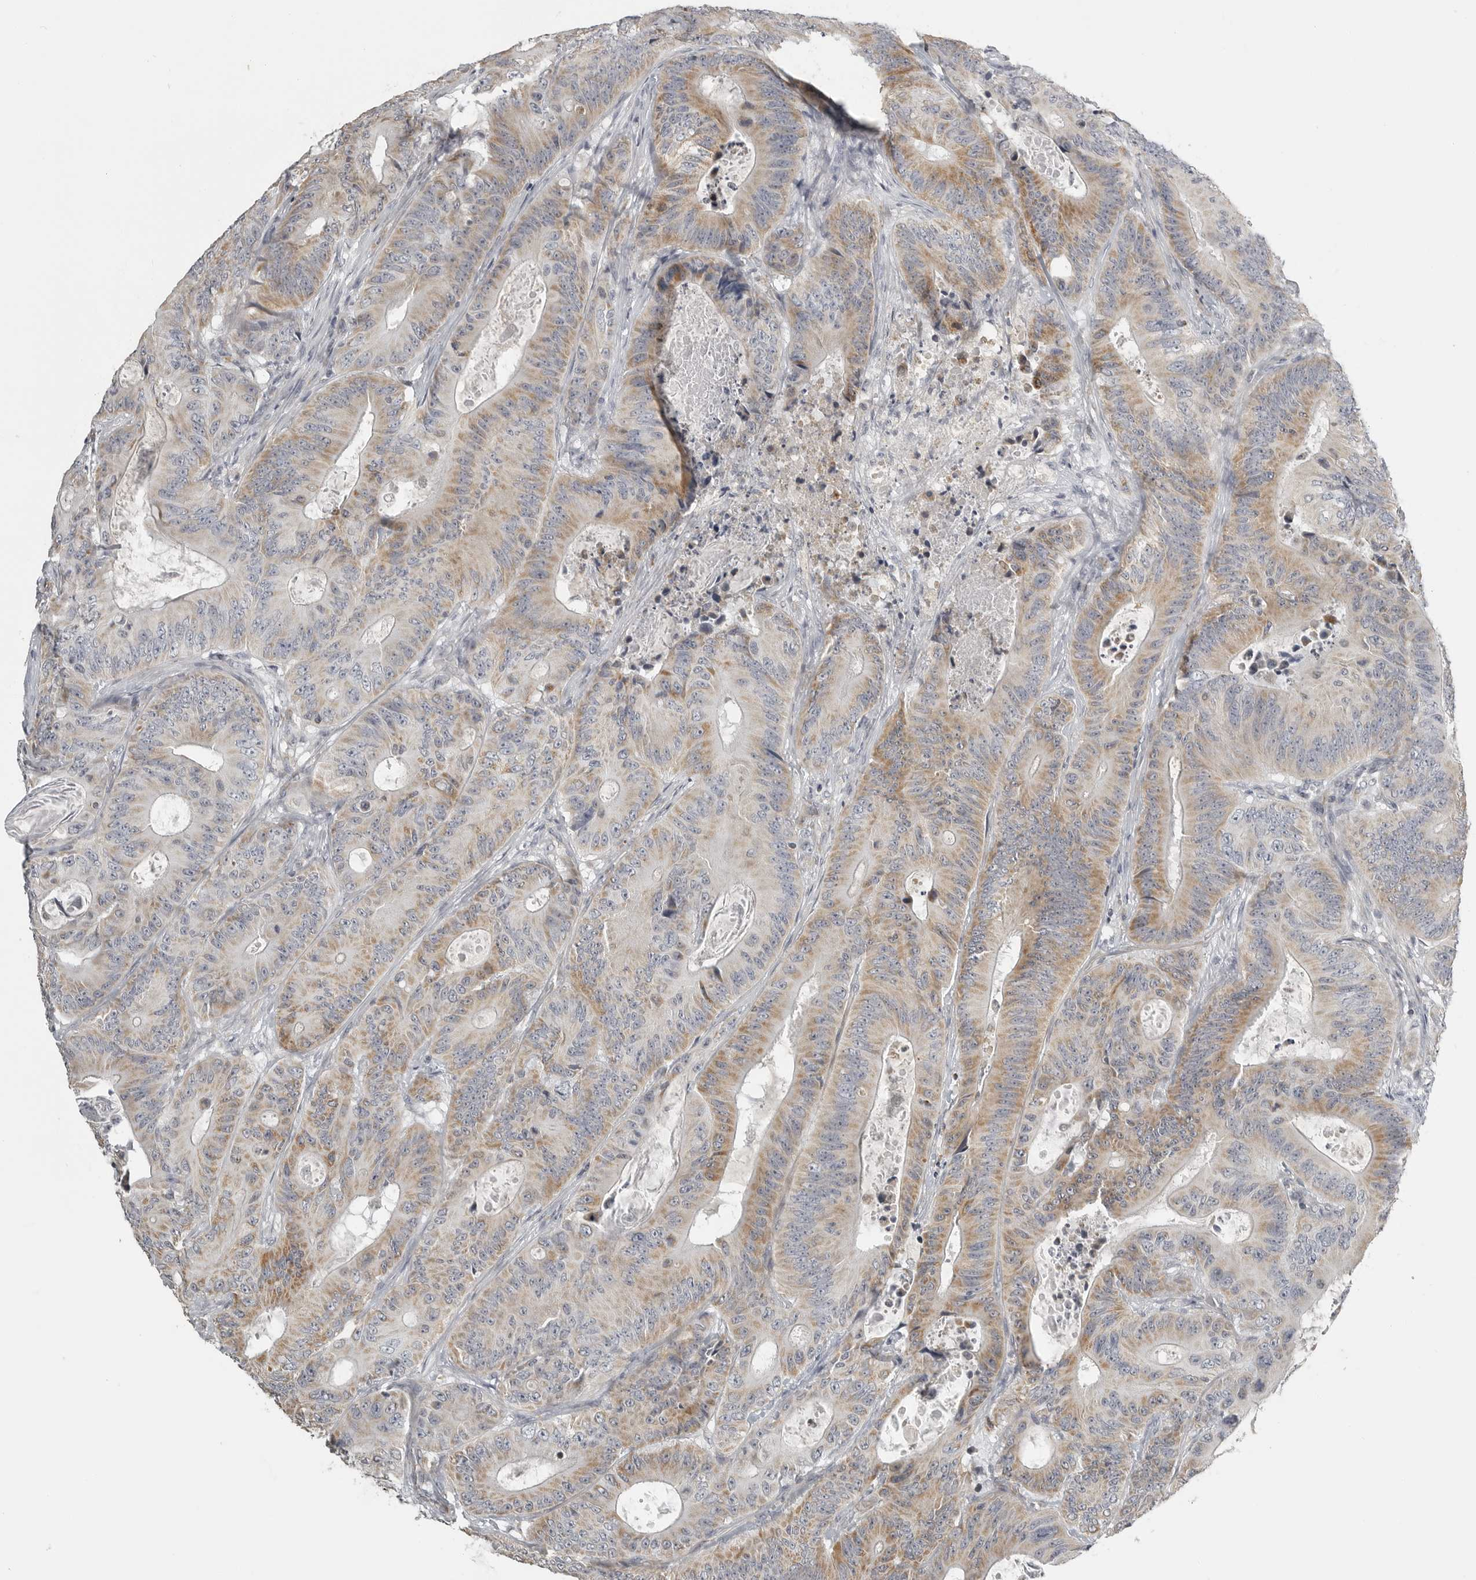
{"staining": {"intensity": "moderate", "quantity": "25%-75%", "location": "cytoplasmic/membranous"}, "tissue": "colorectal cancer", "cell_type": "Tumor cells", "image_type": "cancer", "snomed": [{"axis": "morphology", "description": "Adenocarcinoma, NOS"}, {"axis": "topography", "description": "Colon"}], "caption": "Immunohistochemical staining of colorectal cancer (adenocarcinoma) demonstrates medium levels of moderate cytoplasmic/membranous protein staining in about 25%-75% of tumor cells.", "gene": "RXFP3", "patient": {"sex": "male", "age": 83}}